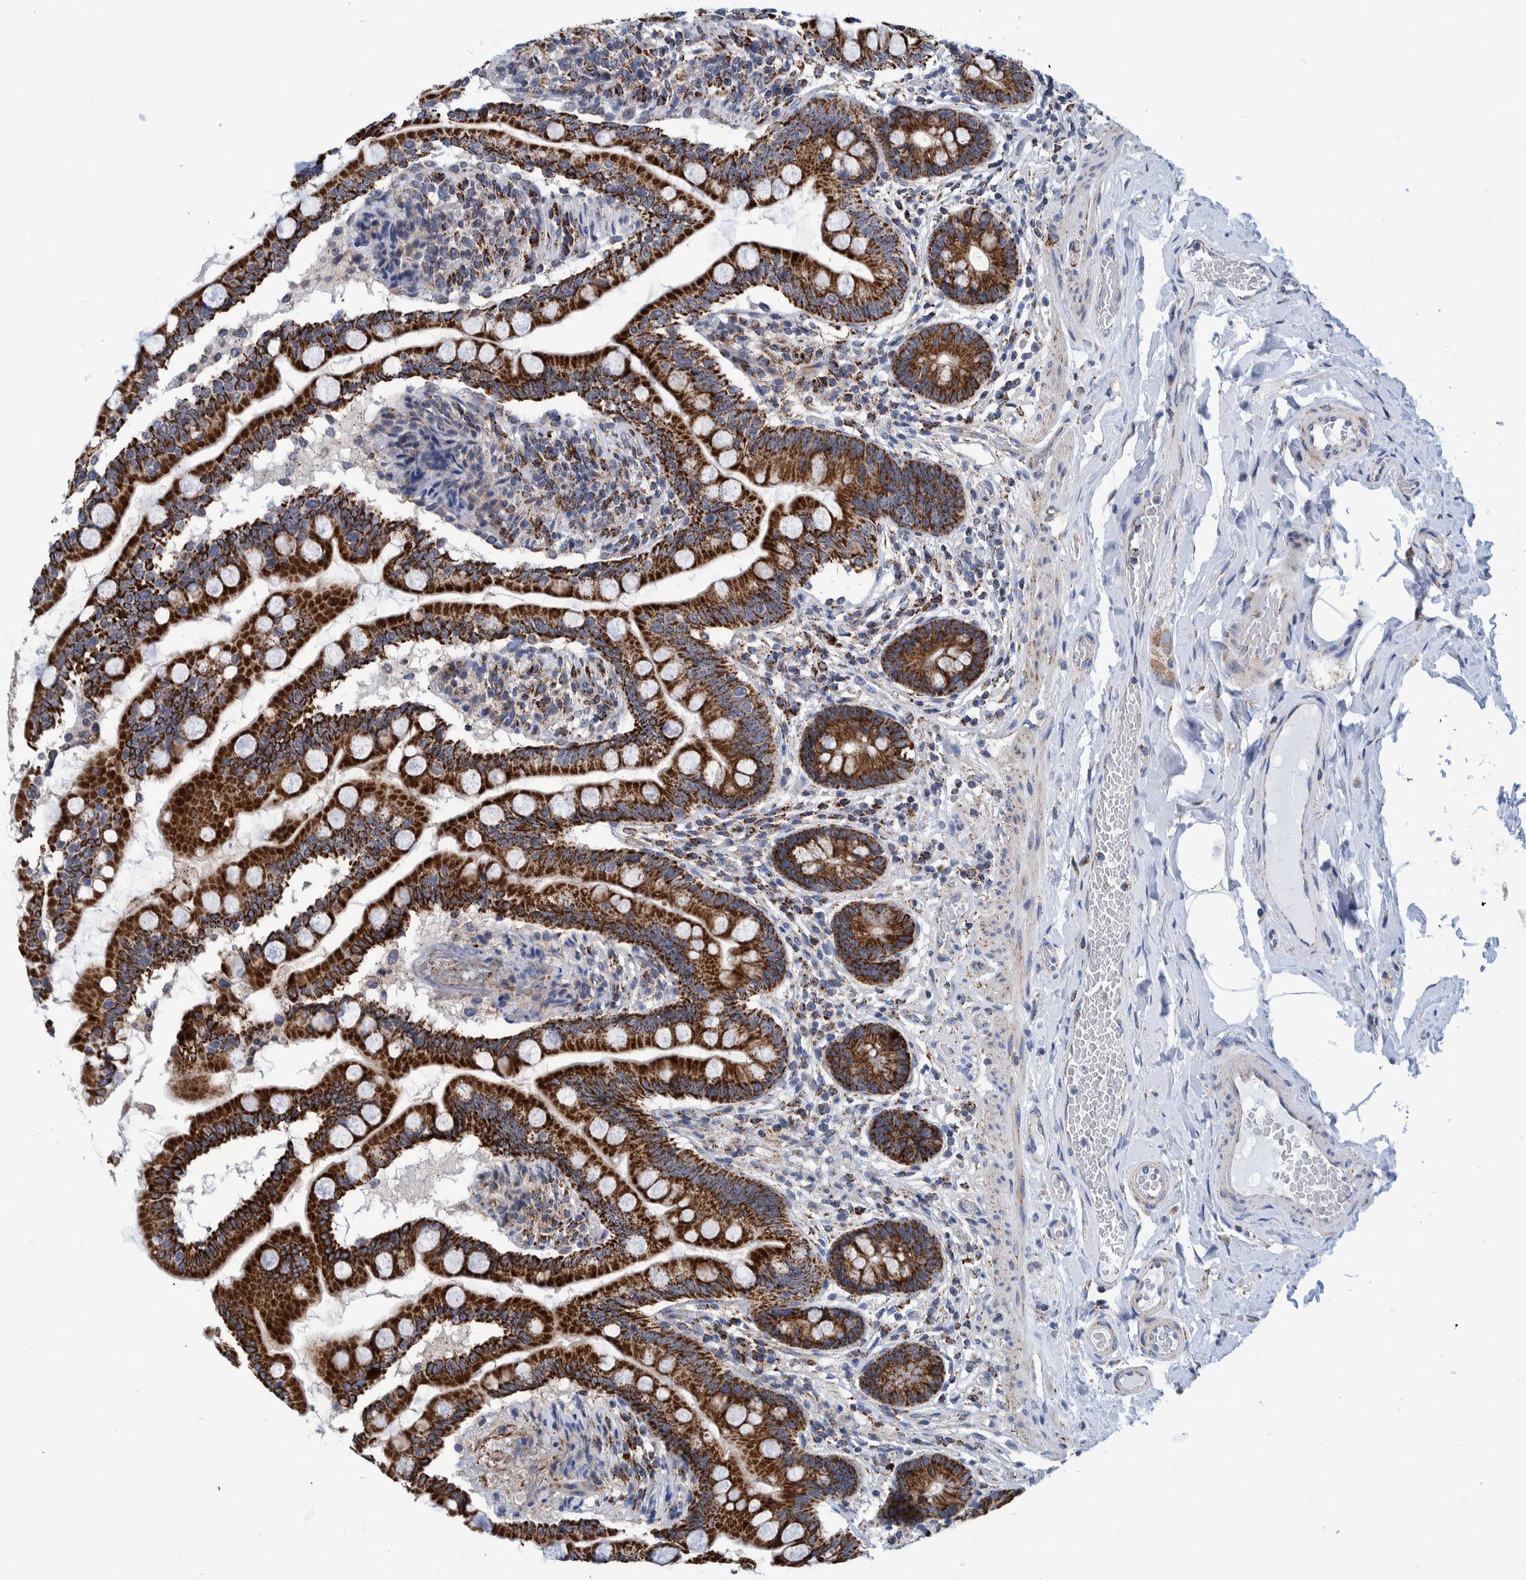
{"staining": {"intensity": "strong", "quantity": ">75%", "location": "cytoplasmic/membranous"}, "tissue": "small intestine", "cell_type": "Glandular cells", "image_type": "normal", "snomed": [{"axis": "morphology", "description": "Normal tissue, NOS"}, {"axis": "topography", "description": "Small intestine"}], "caption": "Protein expression by immunohistochemistry displays strong cytoplasmic/membranous expression in approximately >75% of glandular cells in benign small intestine. (Brightfield microscopy of DAB IHC at high magnification).", "gene": "BZW2", "patient": {"sex": "female", "age": 56}}